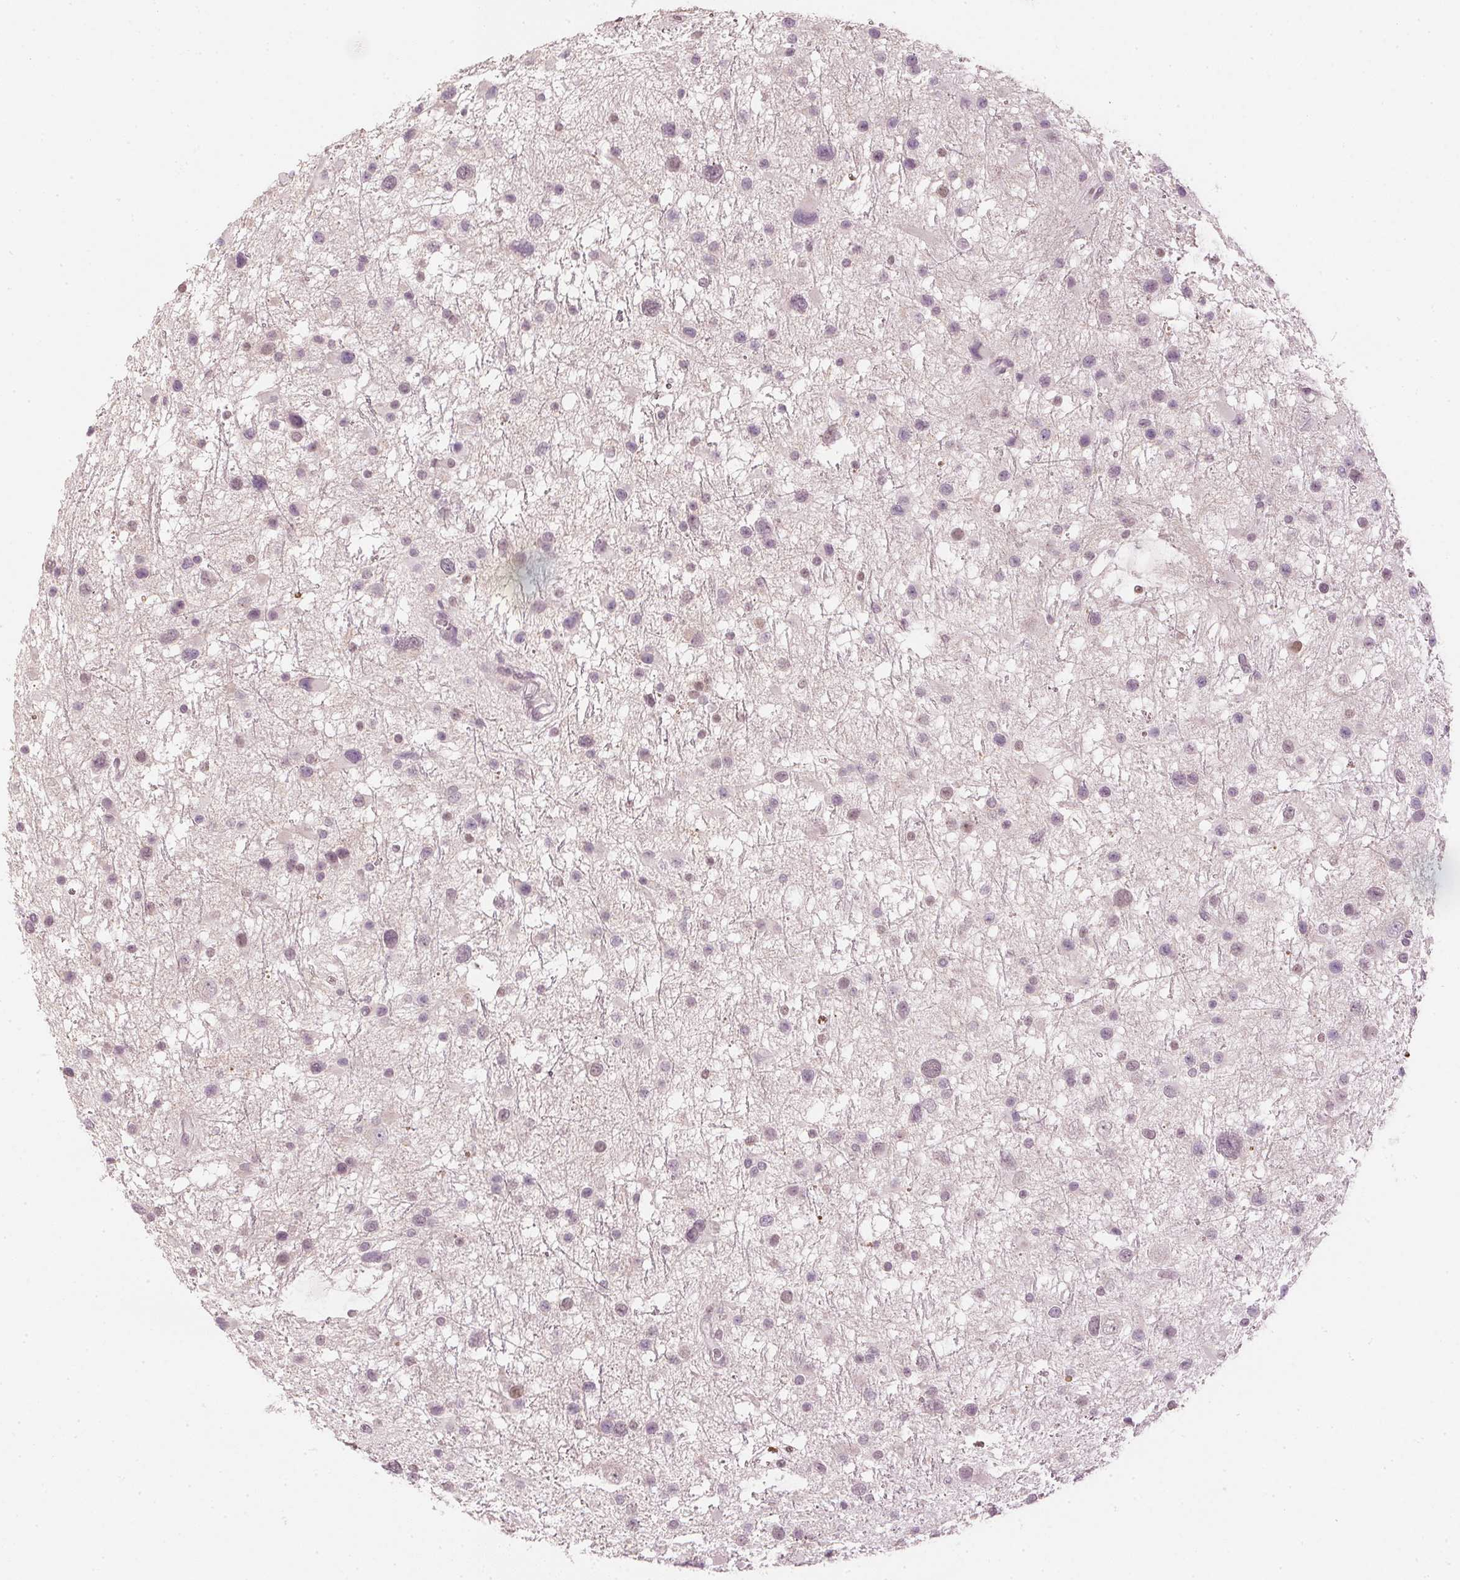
{"staining": {"intensity": "negative", "quantity": "none", "location": "none"}, "tissue": "glioma", "cell_type": "Tumor cells", "image_type": "cancer", "snomed": [{"axis": "morphology", "description": "Glioma, malignant, Low grade"}, {"axis": "topography", "description": "Brain"}], "caption": "DAB (3,3'-diaminobenzidine) immunohistochemical staining of glioma reveals no significant expression in tumor cells.", "gene": "SLC39A3", "patient": {"sex": "female", "age": 32}}